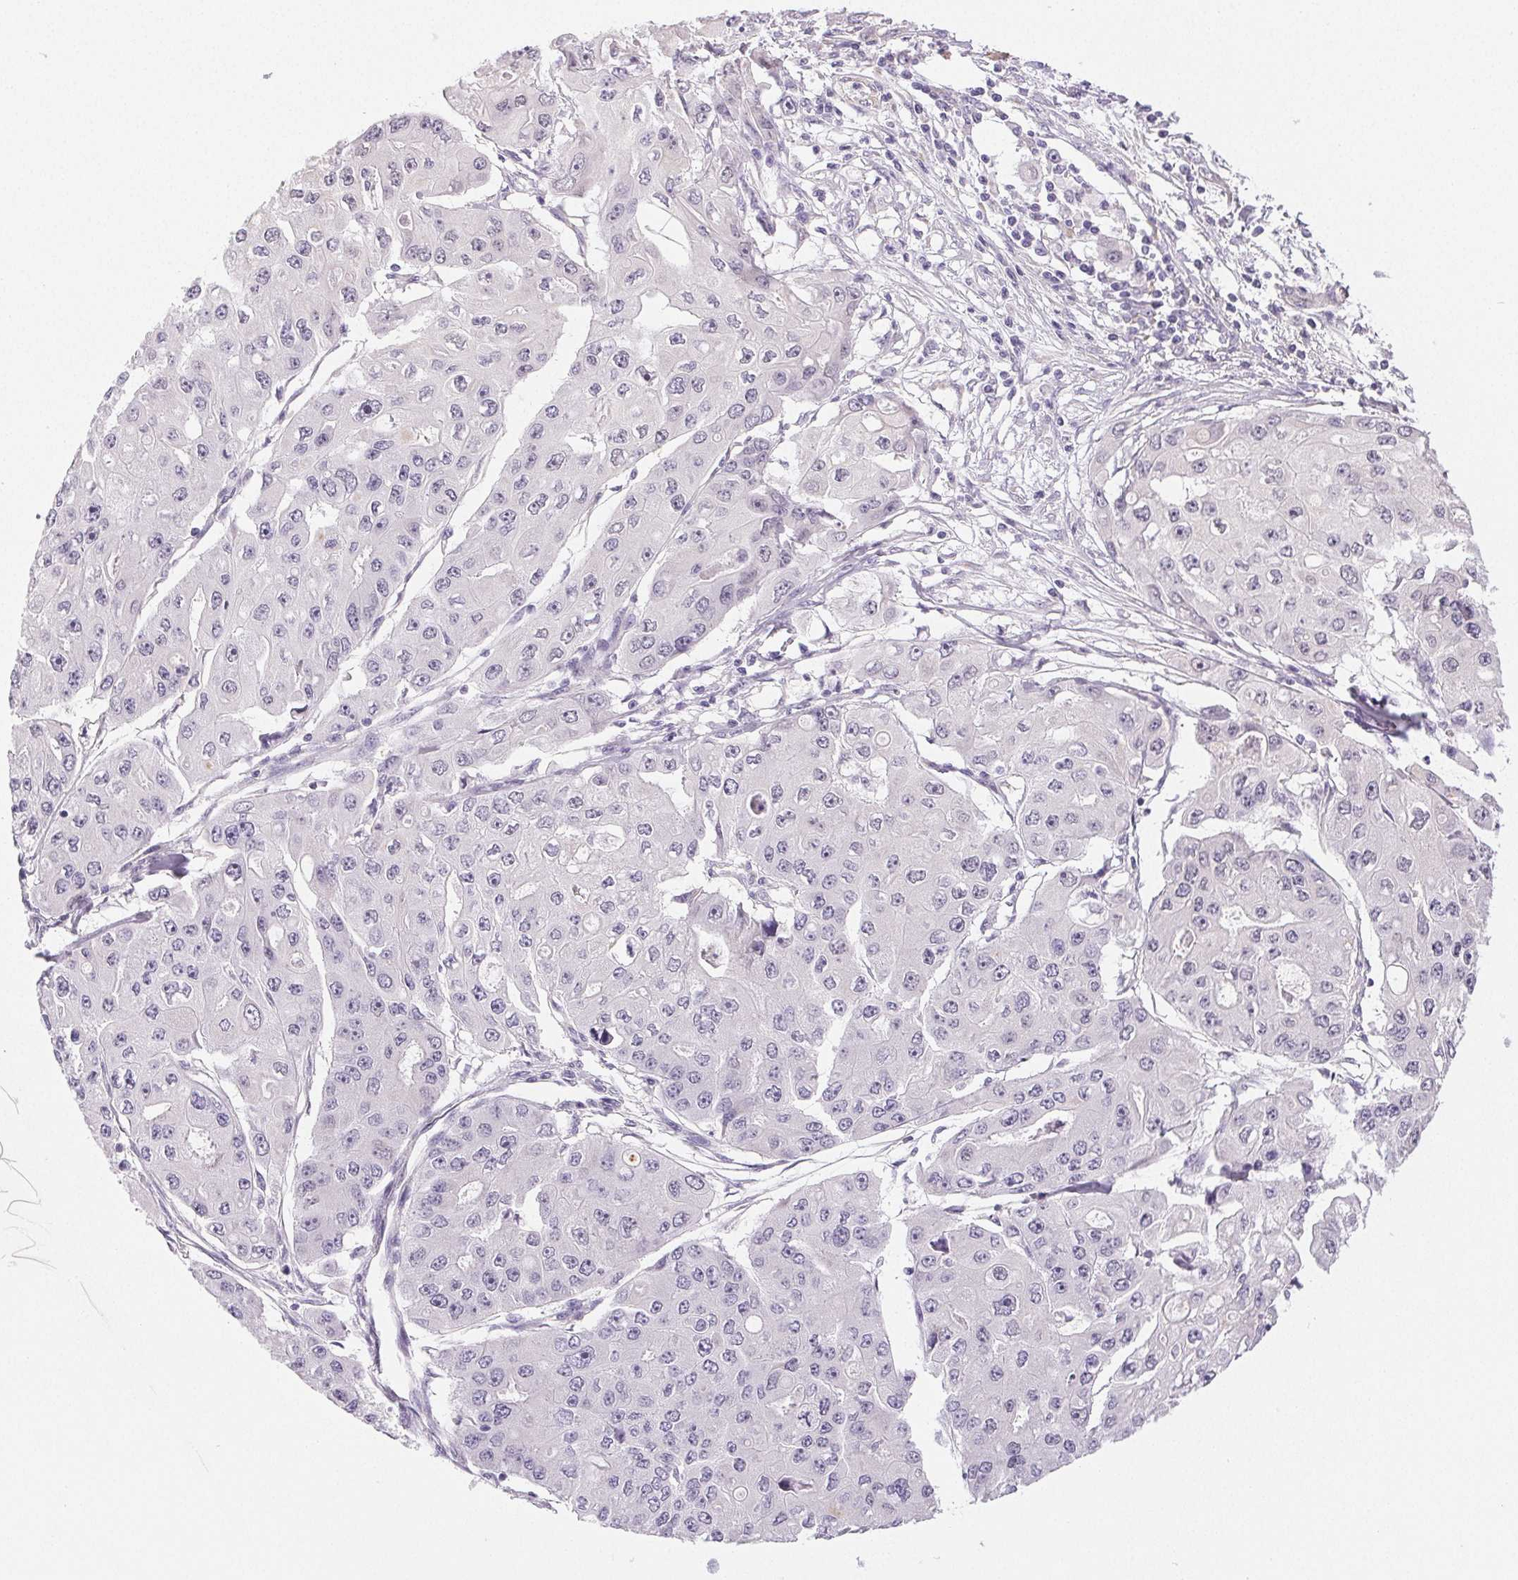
{"staining": {"intensity": "negative", "quantity": "none", "location": "none"}, "tissue": "ovarian cancer", "cell_type": "Tumor cells", "image_type": "cancer", "snomed": [{"axis": "morphology", "description": "Cystadenocarcinoma, serous, NOS"}, {"axis": "topography", "description": "Ovary"}], "caption": "Serous cystadenocarcinoma (ovarian) stained for a protein using IHC reveals no positivity tumor cells.", "gene": "SMYD1", "patient": {"sex": "female", "age": 56}}